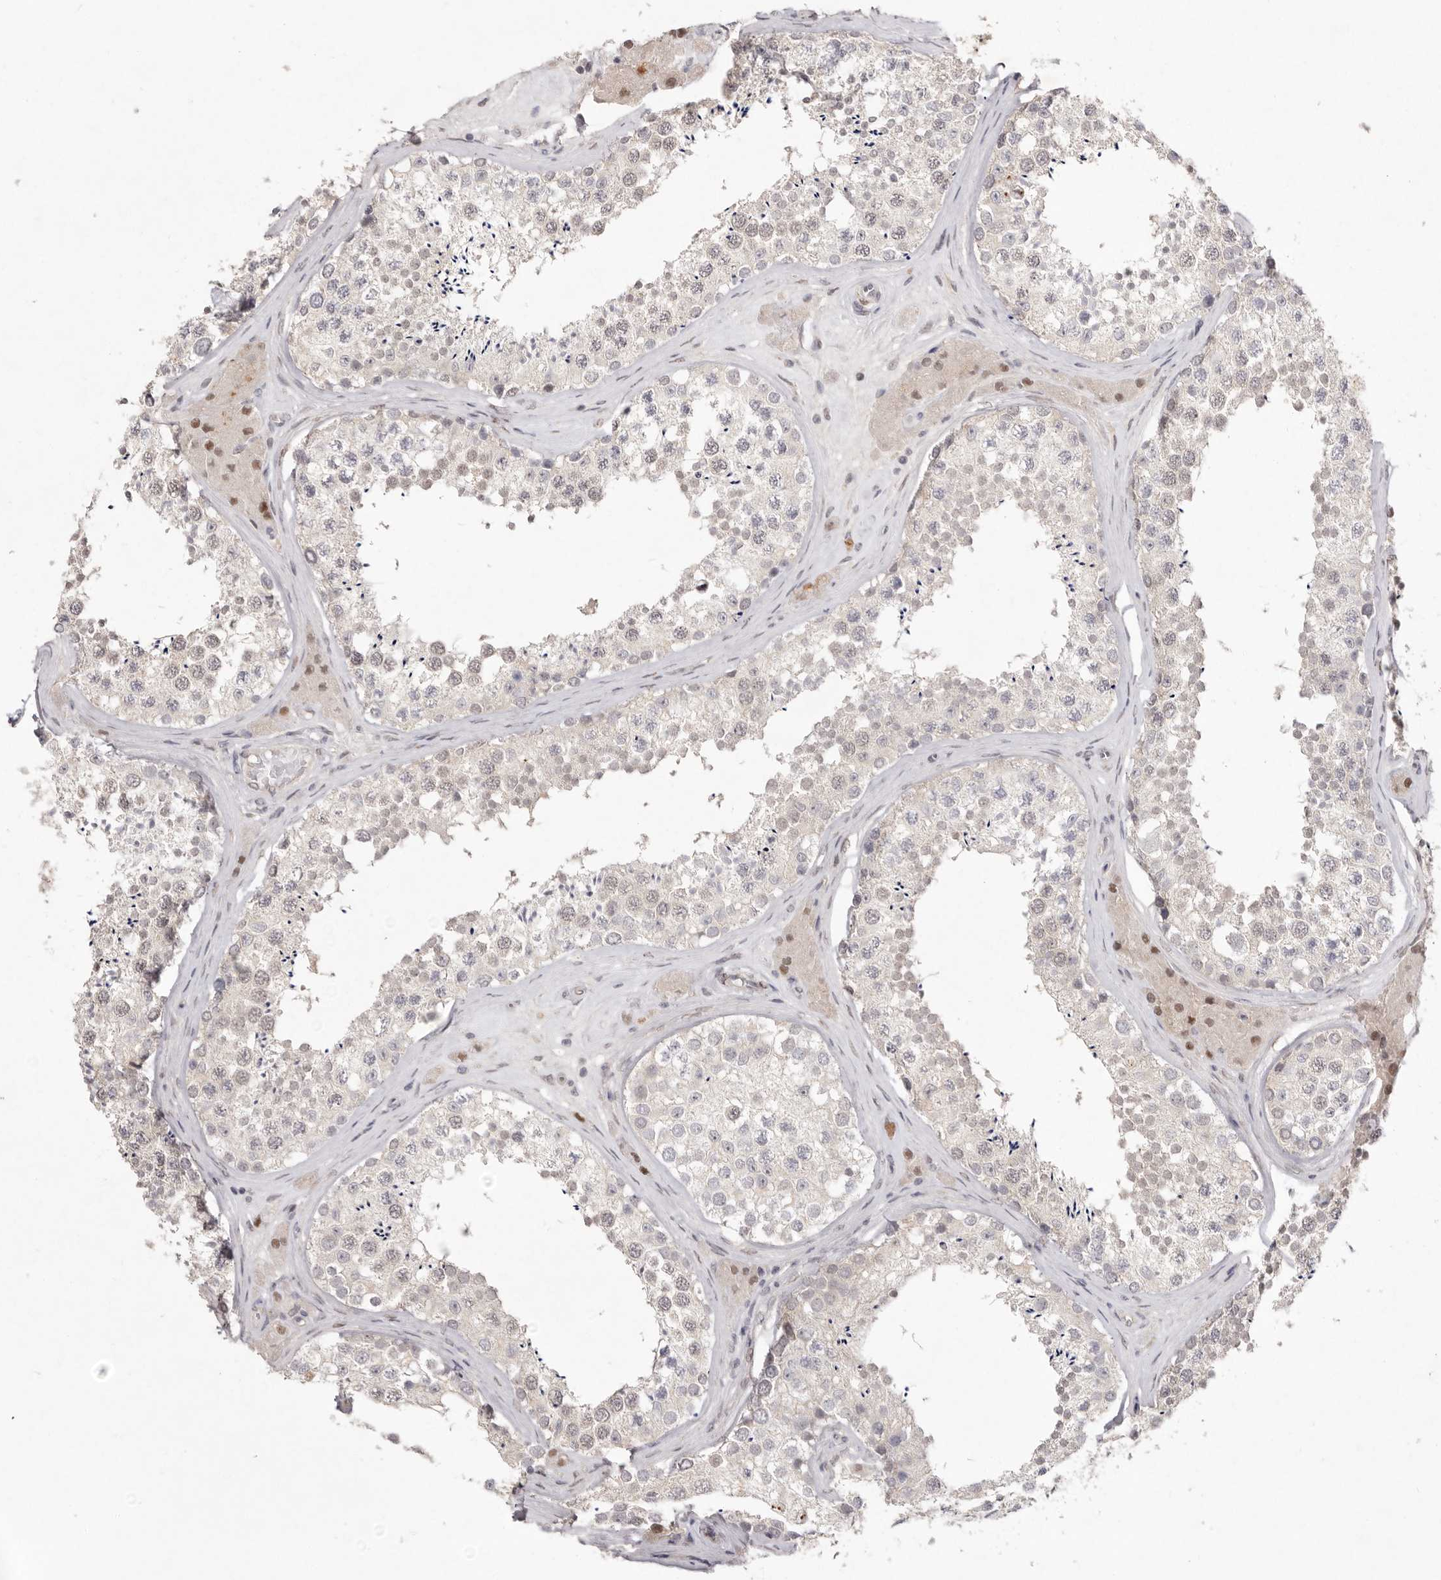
{"staining": {"intensity": "weak", "quantity": "25%-75%", "location": "nuclear"}, "tissue": "testis", "cell_type": "Cells in seminiferous ducts", "image_type": "normal", "snomed": [{"axis": "morphology", "description": "Normal tissue, NOS"}, {"axis": "topography", "description": "Testis"}], "caption": "About 25%-75% of cells in seminiferous ducts in unremarkable testis reveal weak nuclear protein positivity as visualized by brown immunohistochemical staining.", "gene": "TADA1", "patient": {"sex": "male", "age": 46}}